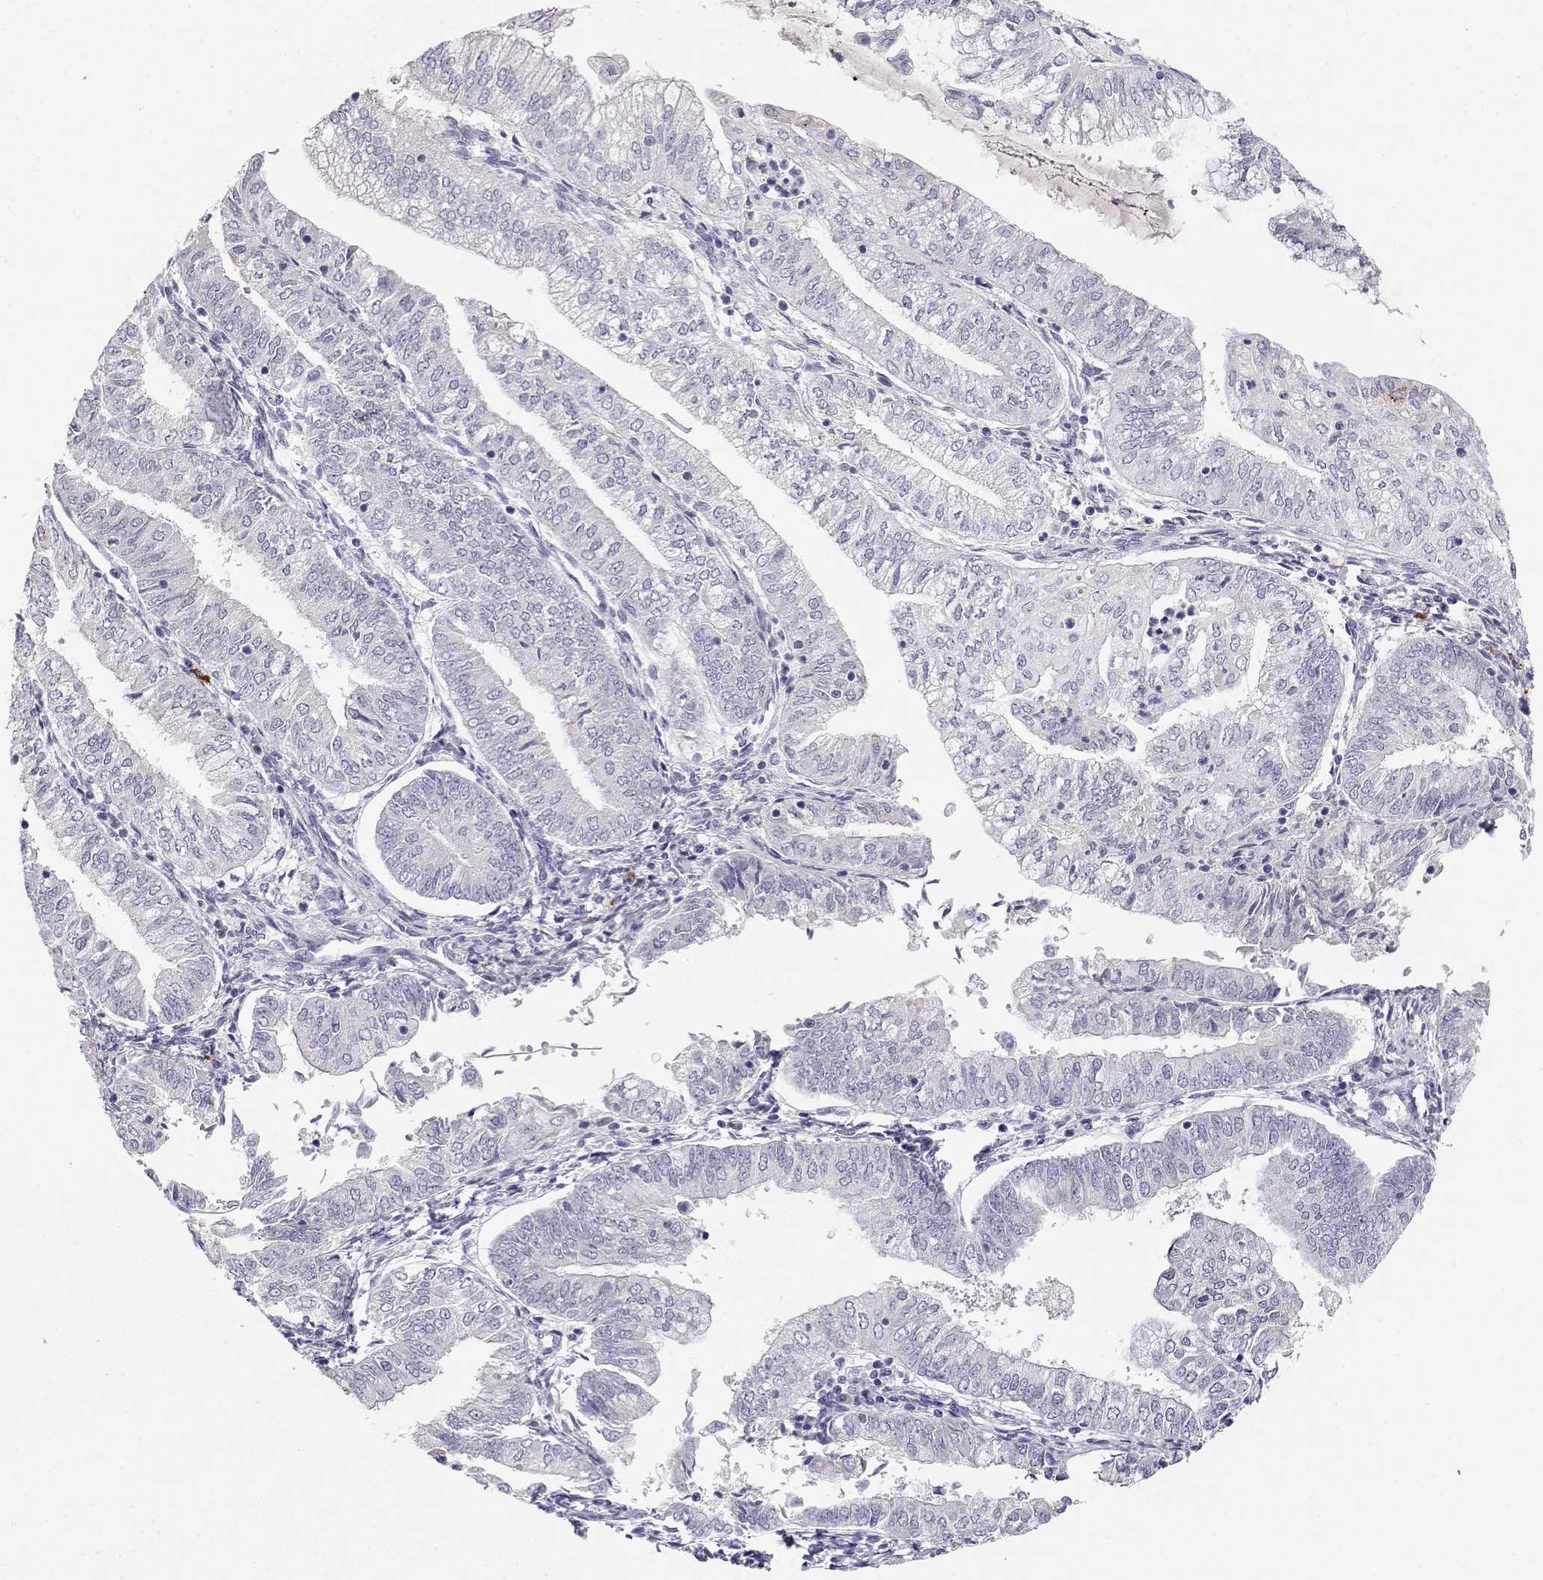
{"staining": {"intensity": "negative", "quantity": "none", "location": "none"}, "tissue": "endometrial cancer", "cell_type": "Tumor cells", "image_type": "cancer", "snomed": [{"axis": "morphology", "description": "Adenocarcinoma, NOS"}, {"axis": "topography", "description": "Endometrium"}], "caption": "Photomicrograph shows no protein expression in tumor cells of endometrial adenocarcinoma tissue.", "gene": "CDHR1", "patient": {"sex": "female", "age": 55}}